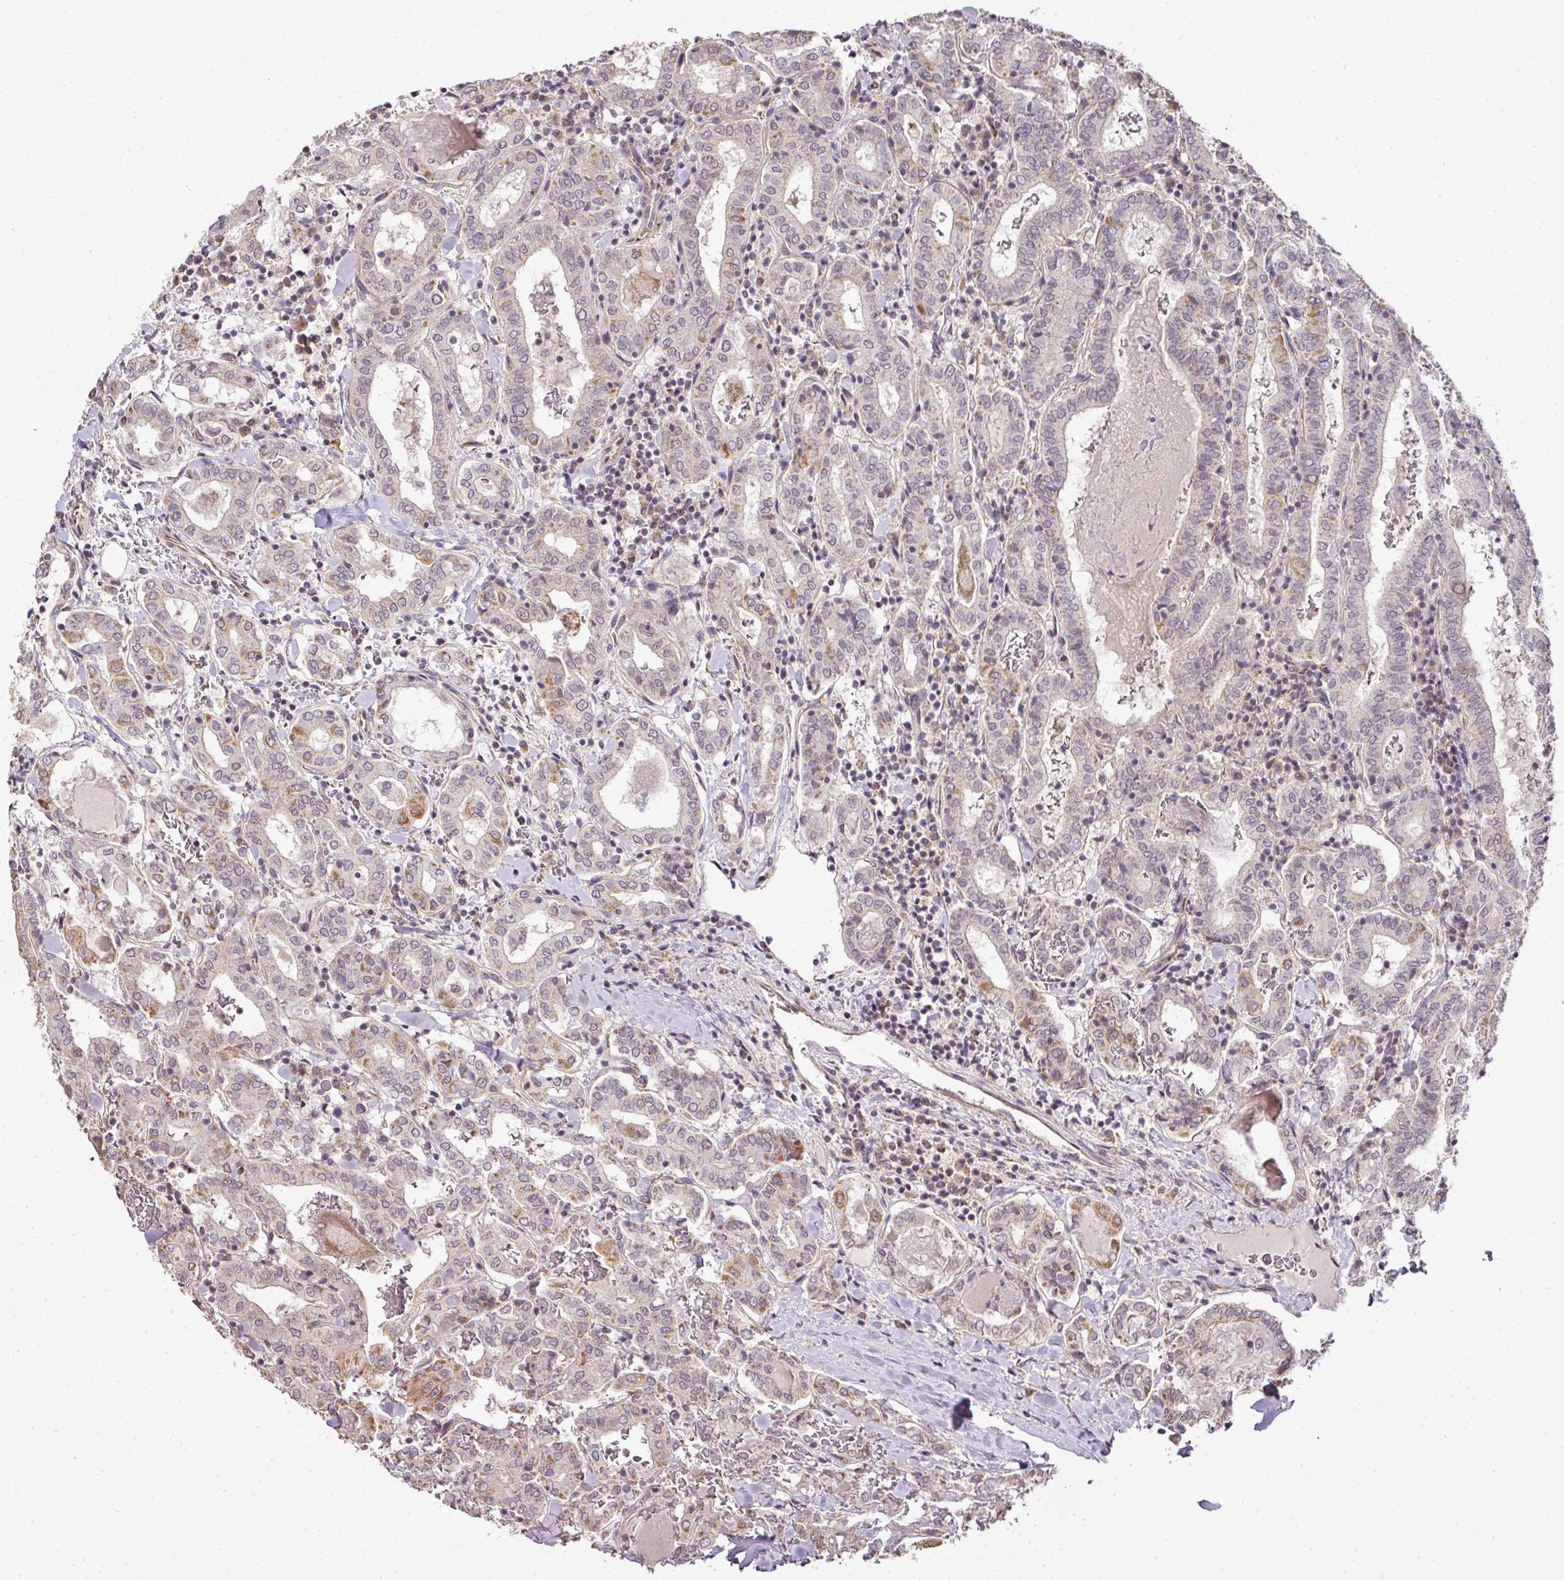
{"staining": {"intensity": "moderate", "quantity": "<25%", "location": "cytoplasmic/membranous"}, "tissue": "thyroid cancer", "cell_type": "Tumor cells", "image_type": "cancer", "snomed": [{"axis": "morphology", "description": "Papillary adenocarcinoma, NOS"}, {"axis": "topography", "description": "Thyroid gland"}], "caption": "An IHC histopathology image of neoplastic tissue is shown. Protein staining in brown shows moderate cytoplasmic/membranous positivity in thyroid papillary adenocarcinoma within tumor cells.", "gene": "MYOM2", "patient": {"sex": "female", "age": 72}}